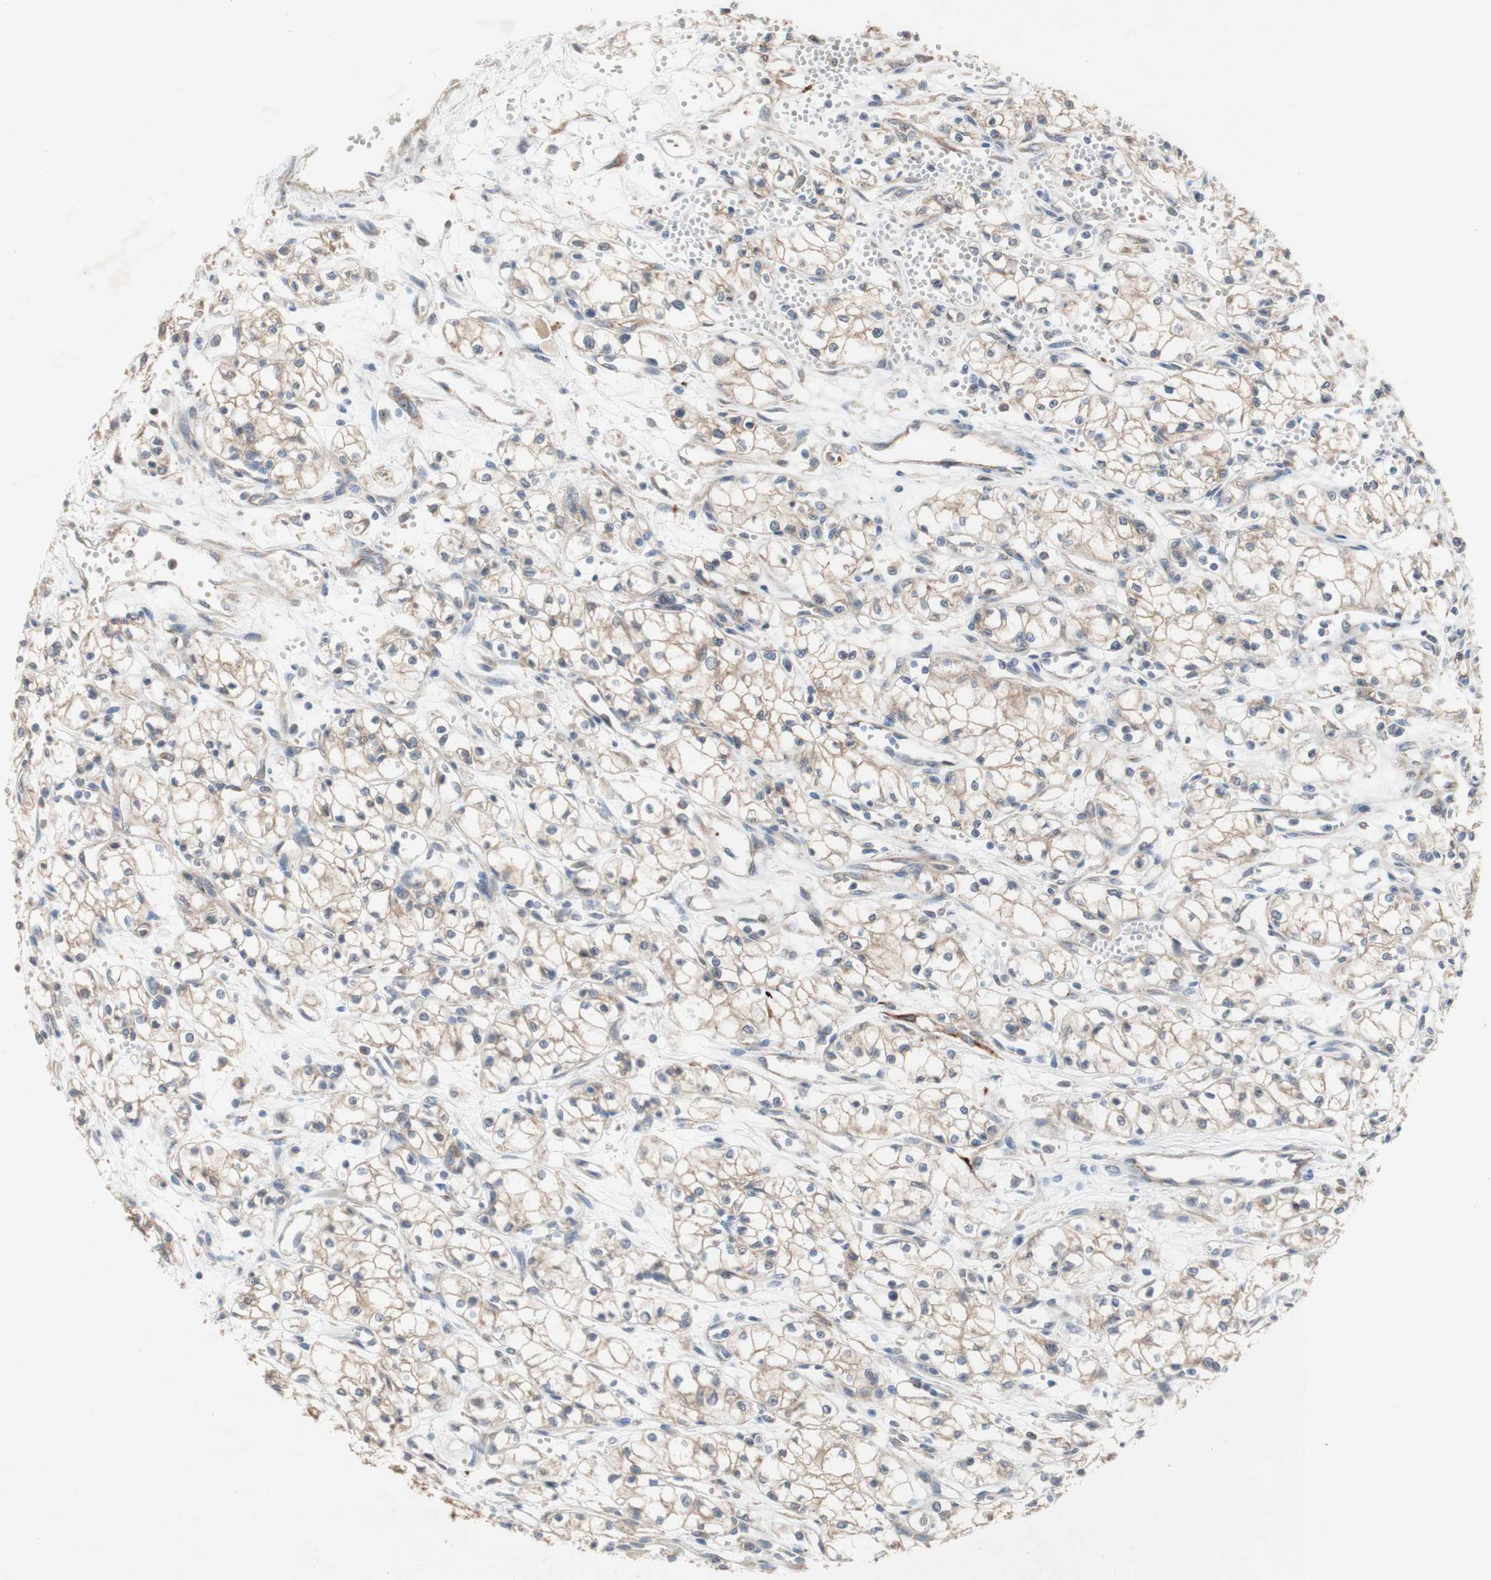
{"staining": {"intensity": "weak", "quantity": ">75%", "location": "cytoplasmic/membranous"}, "tissue": "renal cancer", "cell_type": "Tumor cells", "image_type": "cancer", "snomed": [{"axis": "morphology", "description": "Normal tissue, NOS"}, {"axis": "morphology", "description": "Adenocarcinoma, NOS"}, {"axis": "topography", "description": "Kidney"}], "caption": "Approximately >75% of tumor cells in renal cancer (adenocarcinoma) display weak cytoplasmic/membranous protein positivity as visualized by brown immunohistochemical staining.", "gene": "PDGFB", "patient": {"sex": "male", "age": 59}}